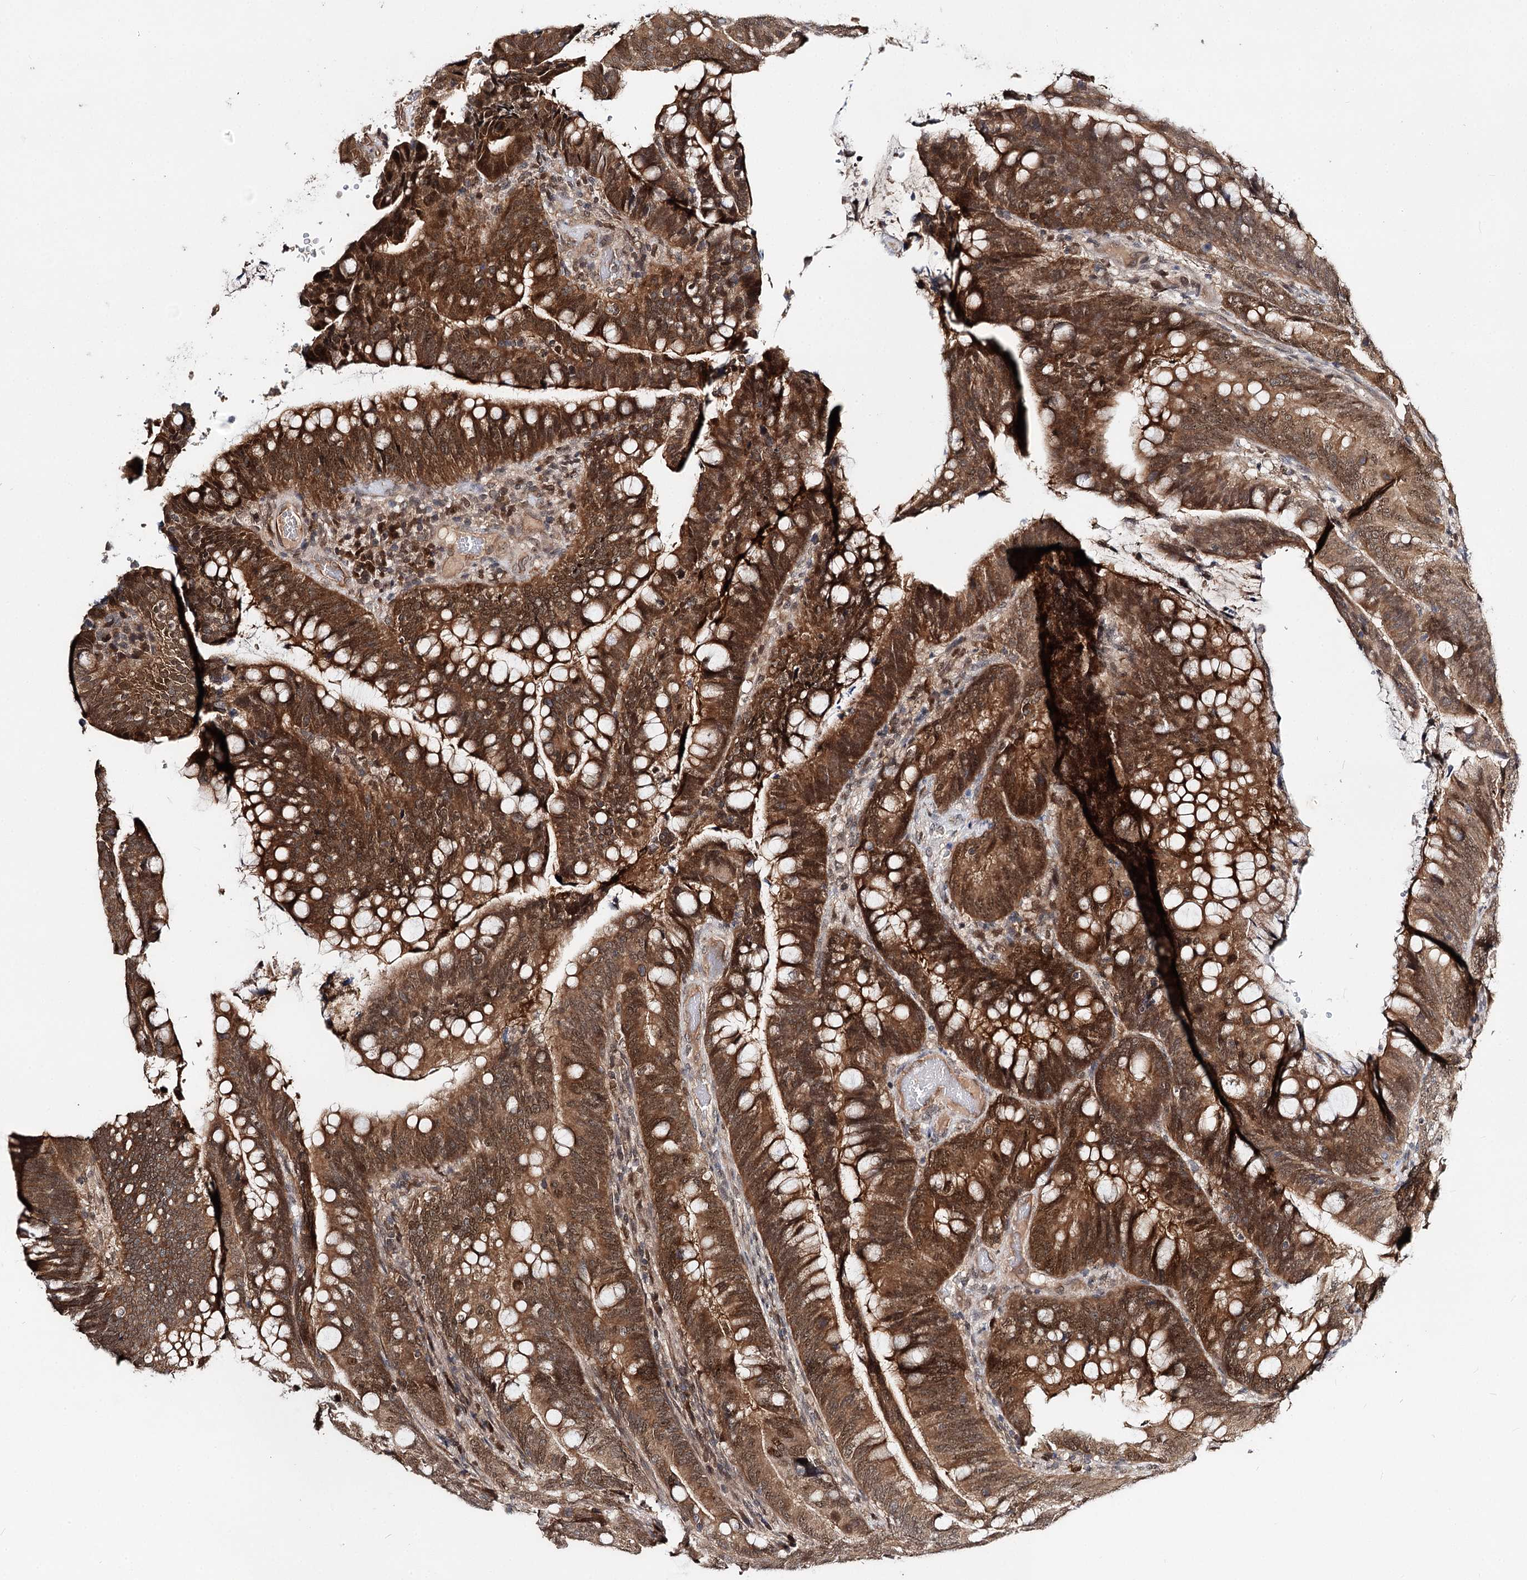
{"staining": {"intensity": "strong", "quantity": ">75%", "location": "cytoplasmic/membranous,nuclear"}, "tissue": "colorectal cancer", "cell_type": "Tumor cells", "image_type": "cancer", "snomed": [{"axis": "morphology", "description": "Adenocarcinoma, NOS"}, {"axis": "topography", "description": "Colon"}], "caption": "There is high levels of strong cytoplasmic/membranous and nuclear expression in tumor cells of colorectal cancer, as demonstrated by immunohistochemical staining (brown color).", "gene": "NOPCHAP1", "patient": {"sex": "female", "age": 66}}